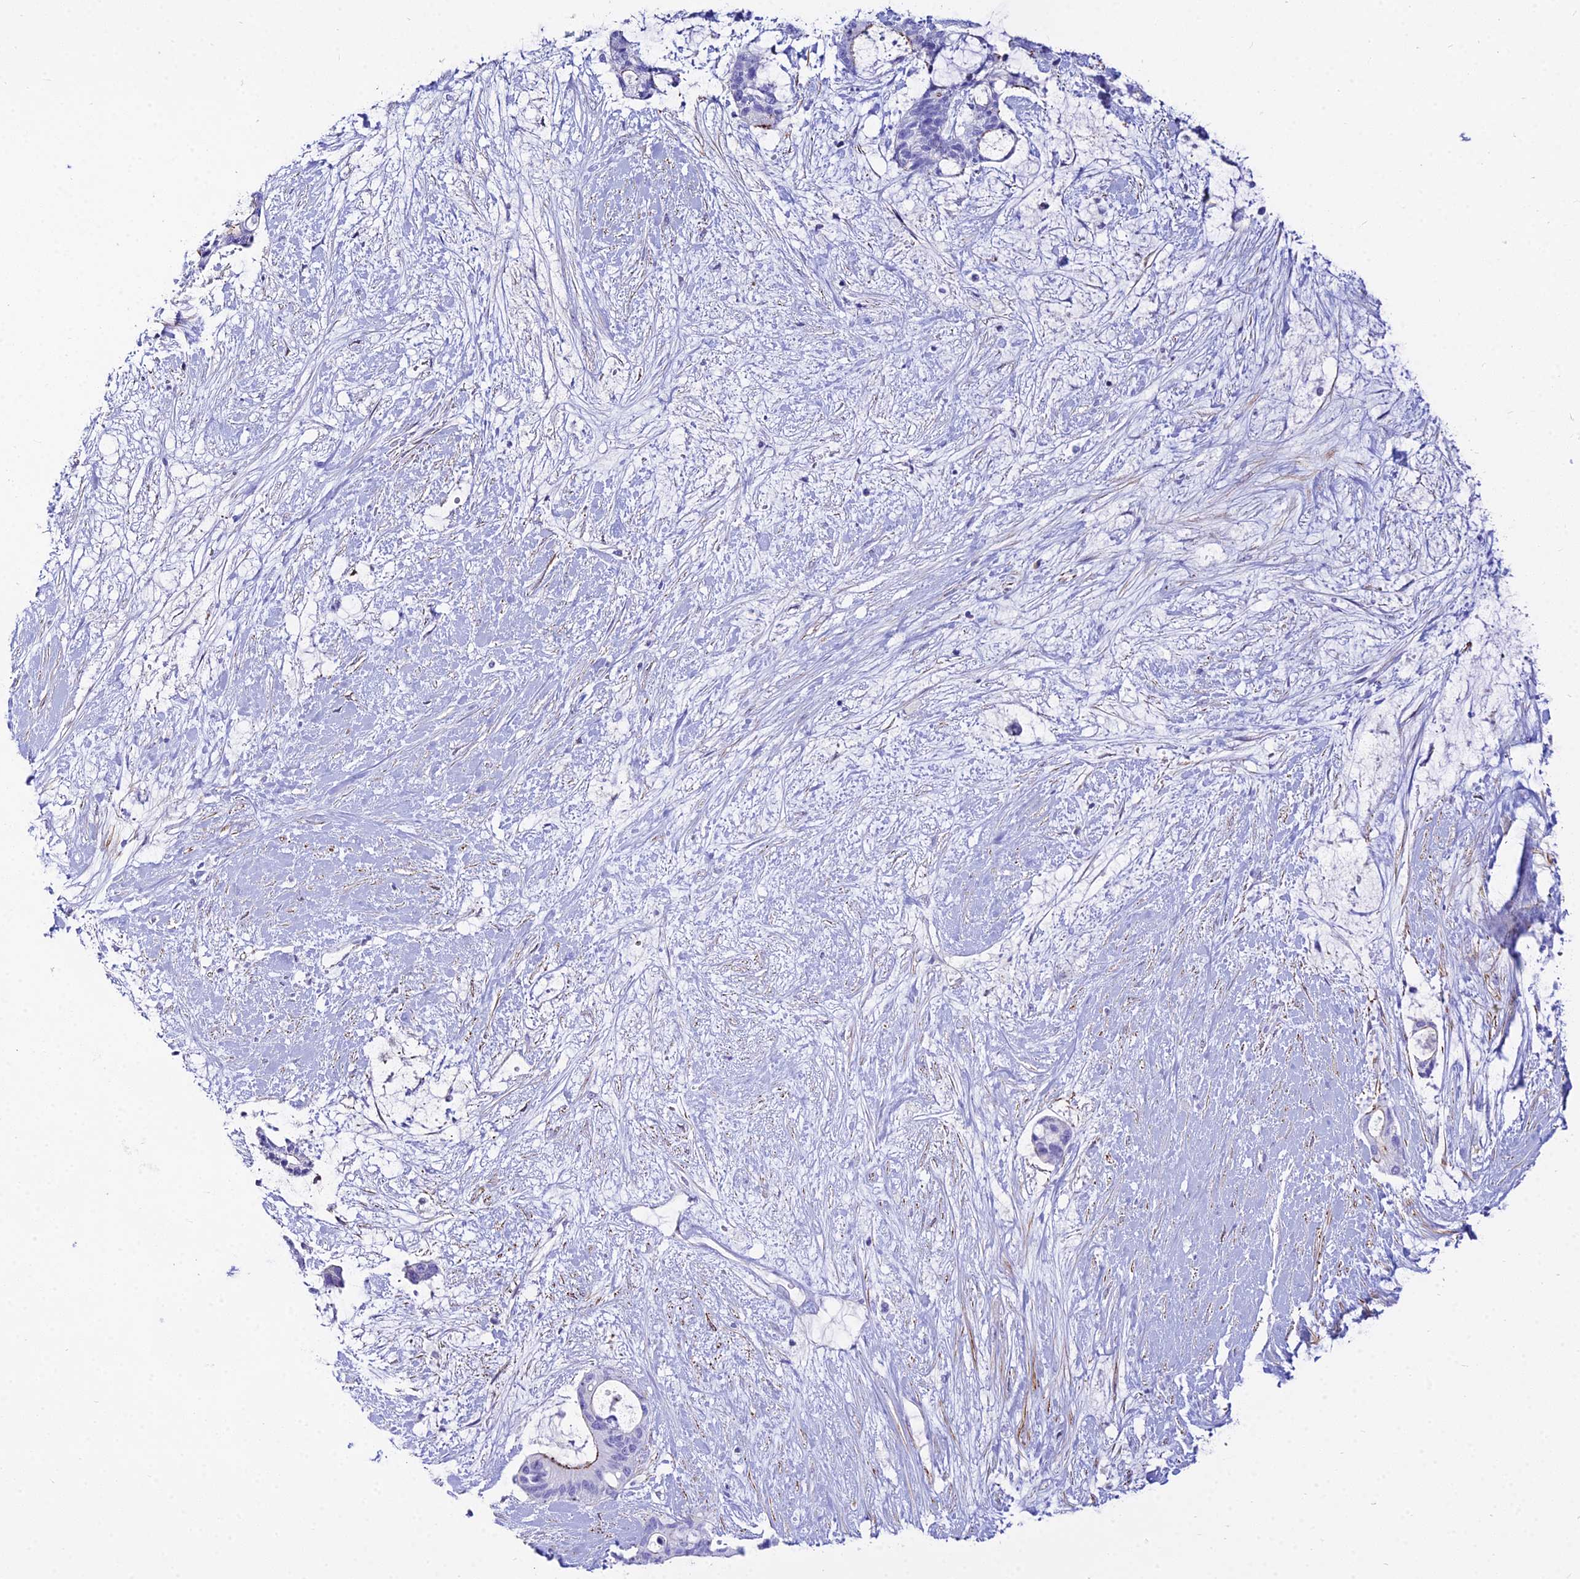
{"staining": {"intensity": "moderate", "quantity": "<25%", "location": "cytoplasmic/membranous"}, "tissue": "liver cancer", "cell_type": "Tumor cells", "image_type": "cancer", "snomed": [{"axis": "morphology", "description": "Normal tissue, NOS"}, {"axis": "morphology", "description": "Cholangiocarcinoma"}, {"axis": "topography", "description": "Liver"}, {"axis": "topography", "description": "Peripheral nerve tissue"}], "caption": "Immunohistochemistry of liver cancer (cholangiocarcinoma) reveals low levels of moderate cytoplasmic/membranous expression in about <25% of tumor cells. (DAB IHC with brightfield microscopy, high magnification).", "gene": "DLX1", "patient": {"sex": "female", "age": 73}}